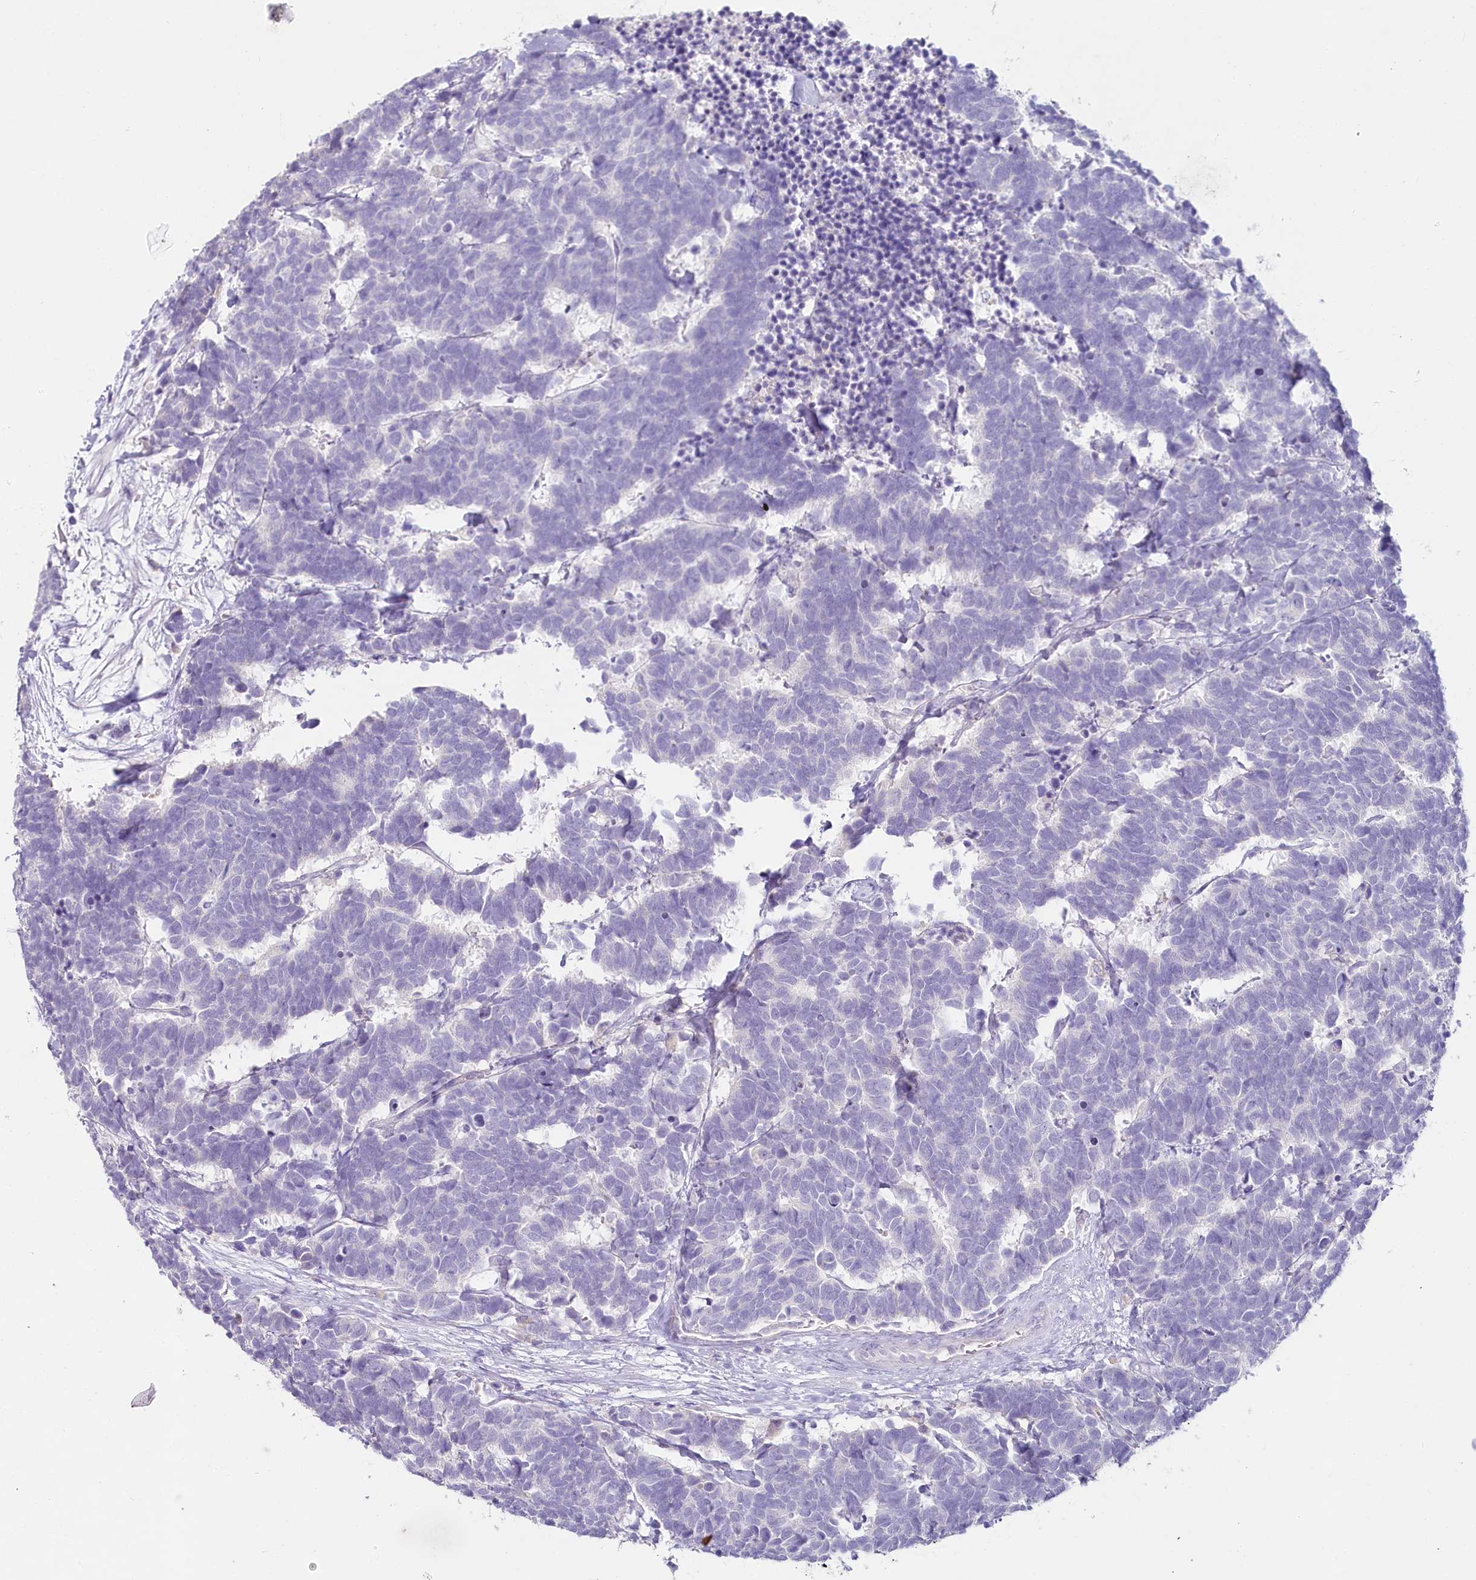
{"staining": {"intensity": "negative", "quantity": "none", "location": "none"}, "tissue": "carcinoid", "cell_type": "Tumor cells", "image_type": "cancer", "snomed": [{"axis": "morphology", "description": "Carcinoma, NOS"}, {"axis": "morphology", "description": "Carcinoid, malignant, NOS"}, {"axis": "topography", "description": "Urinary bladder"}], "caption": "IHC photomicrograph of neoplastic tissue: malignant carcinoid stained with DAB (3,3'-diaminobenzidine) shows no significant protein positivity in tumor cells.", "gene": "HPD", "patient": {"sex": "male", "age": 57}}